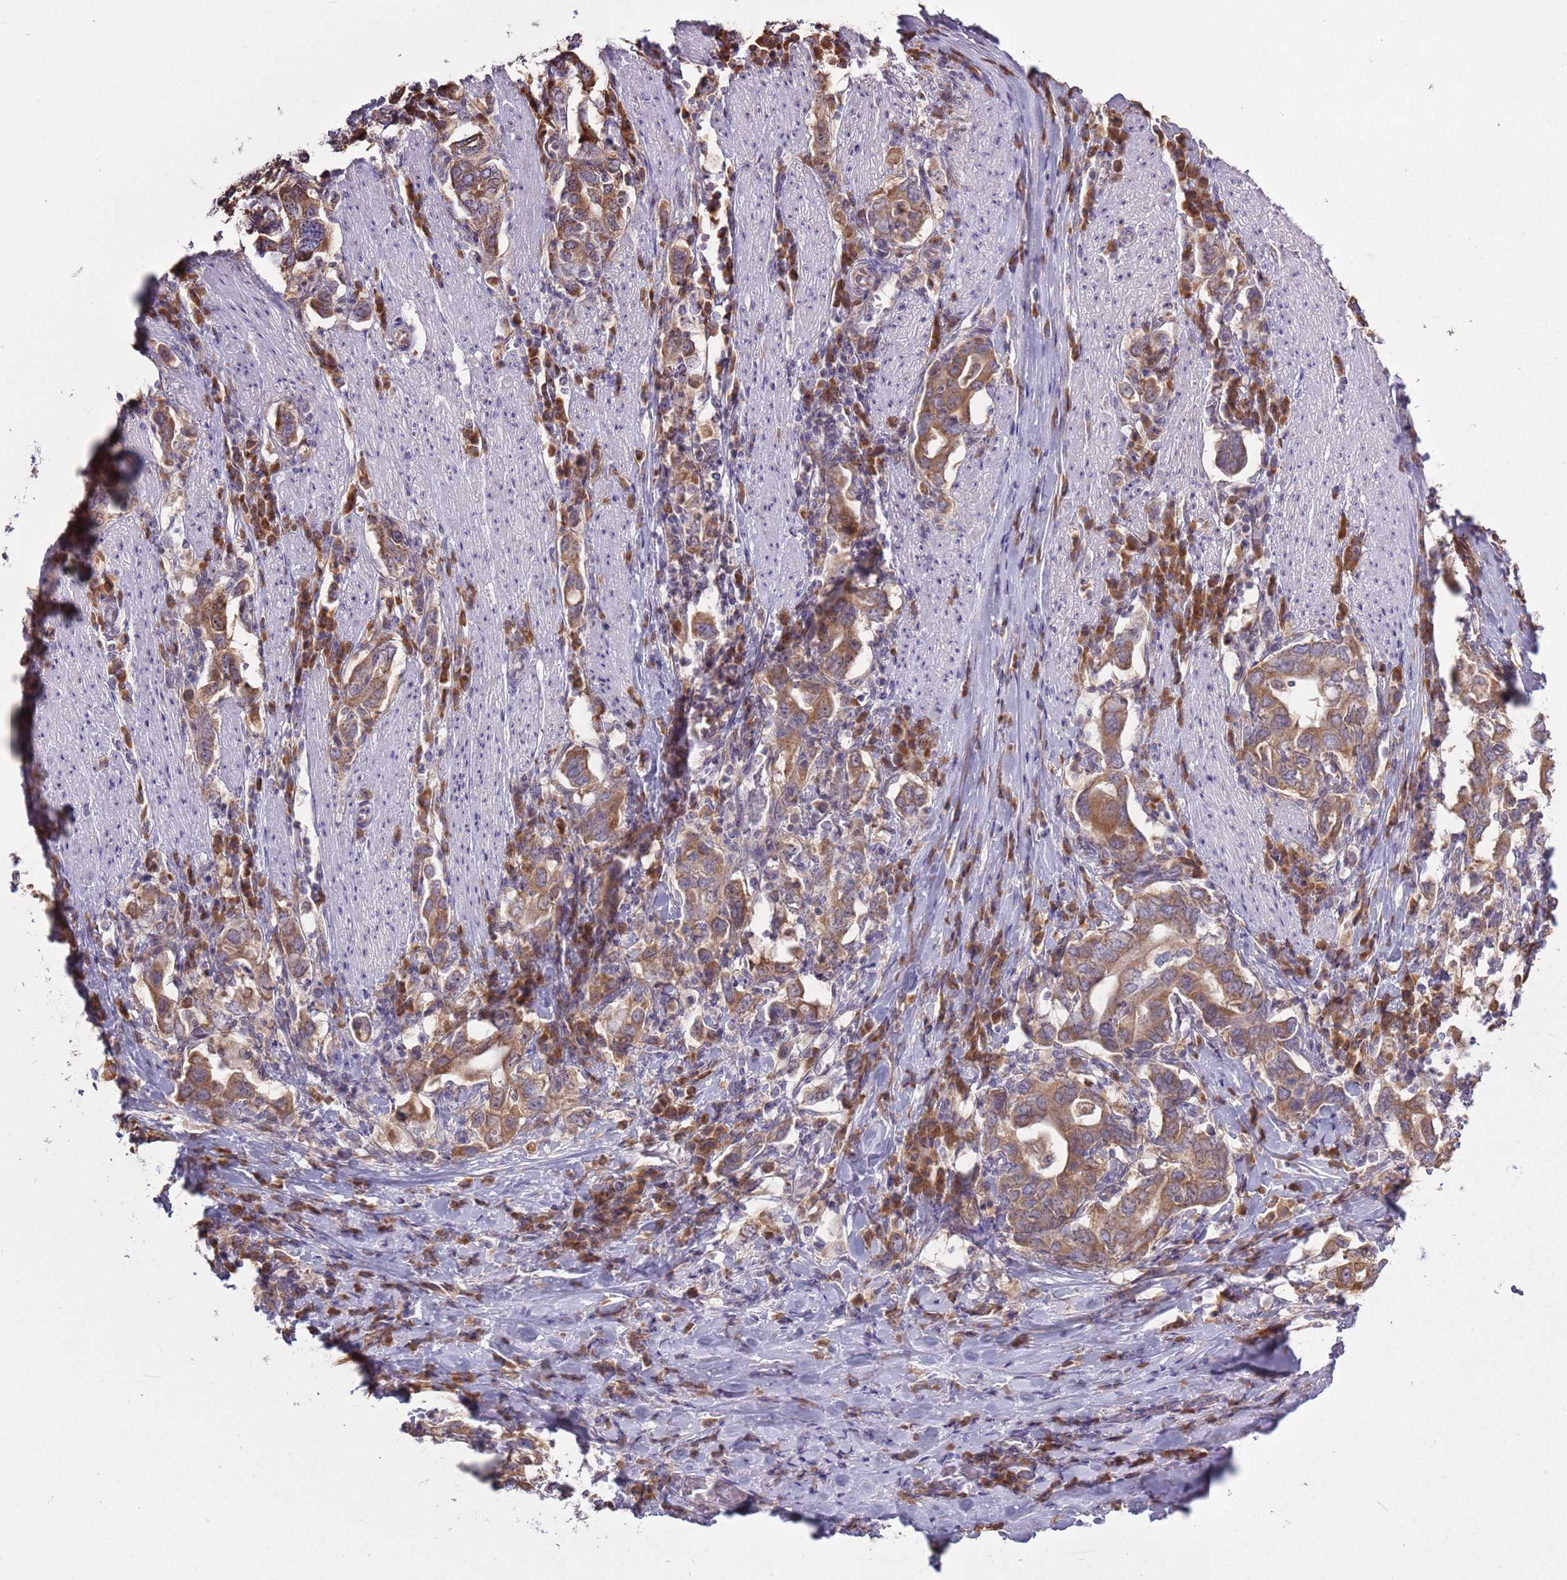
{"staining": {"intensity": "moderate", "quantity": ">75%", "location": "cytoplasmic/membranous"}, "tissue": "stomach cancer", "cell_type": "Tumor cells", "image_type": "cancer", "snomed": [{"axis": "morphology", "description": "Adenocarcinoma, NOS"}, {"axis": "topography", "description": "Stomach, upper"}, {"axis": "topography", "description": "Stomach"}], "caption": "This histopathology image shows adenocarcinoma (stomach) stained with IHC to label a protein in brown. The cytoplasmic/membranous of tumor cells show moderate positivity for the protein. Nuclei are counter-stained blue.", "gene": "RPL17-C18orf32", "patient": {"sex": "male", "age": 62}}